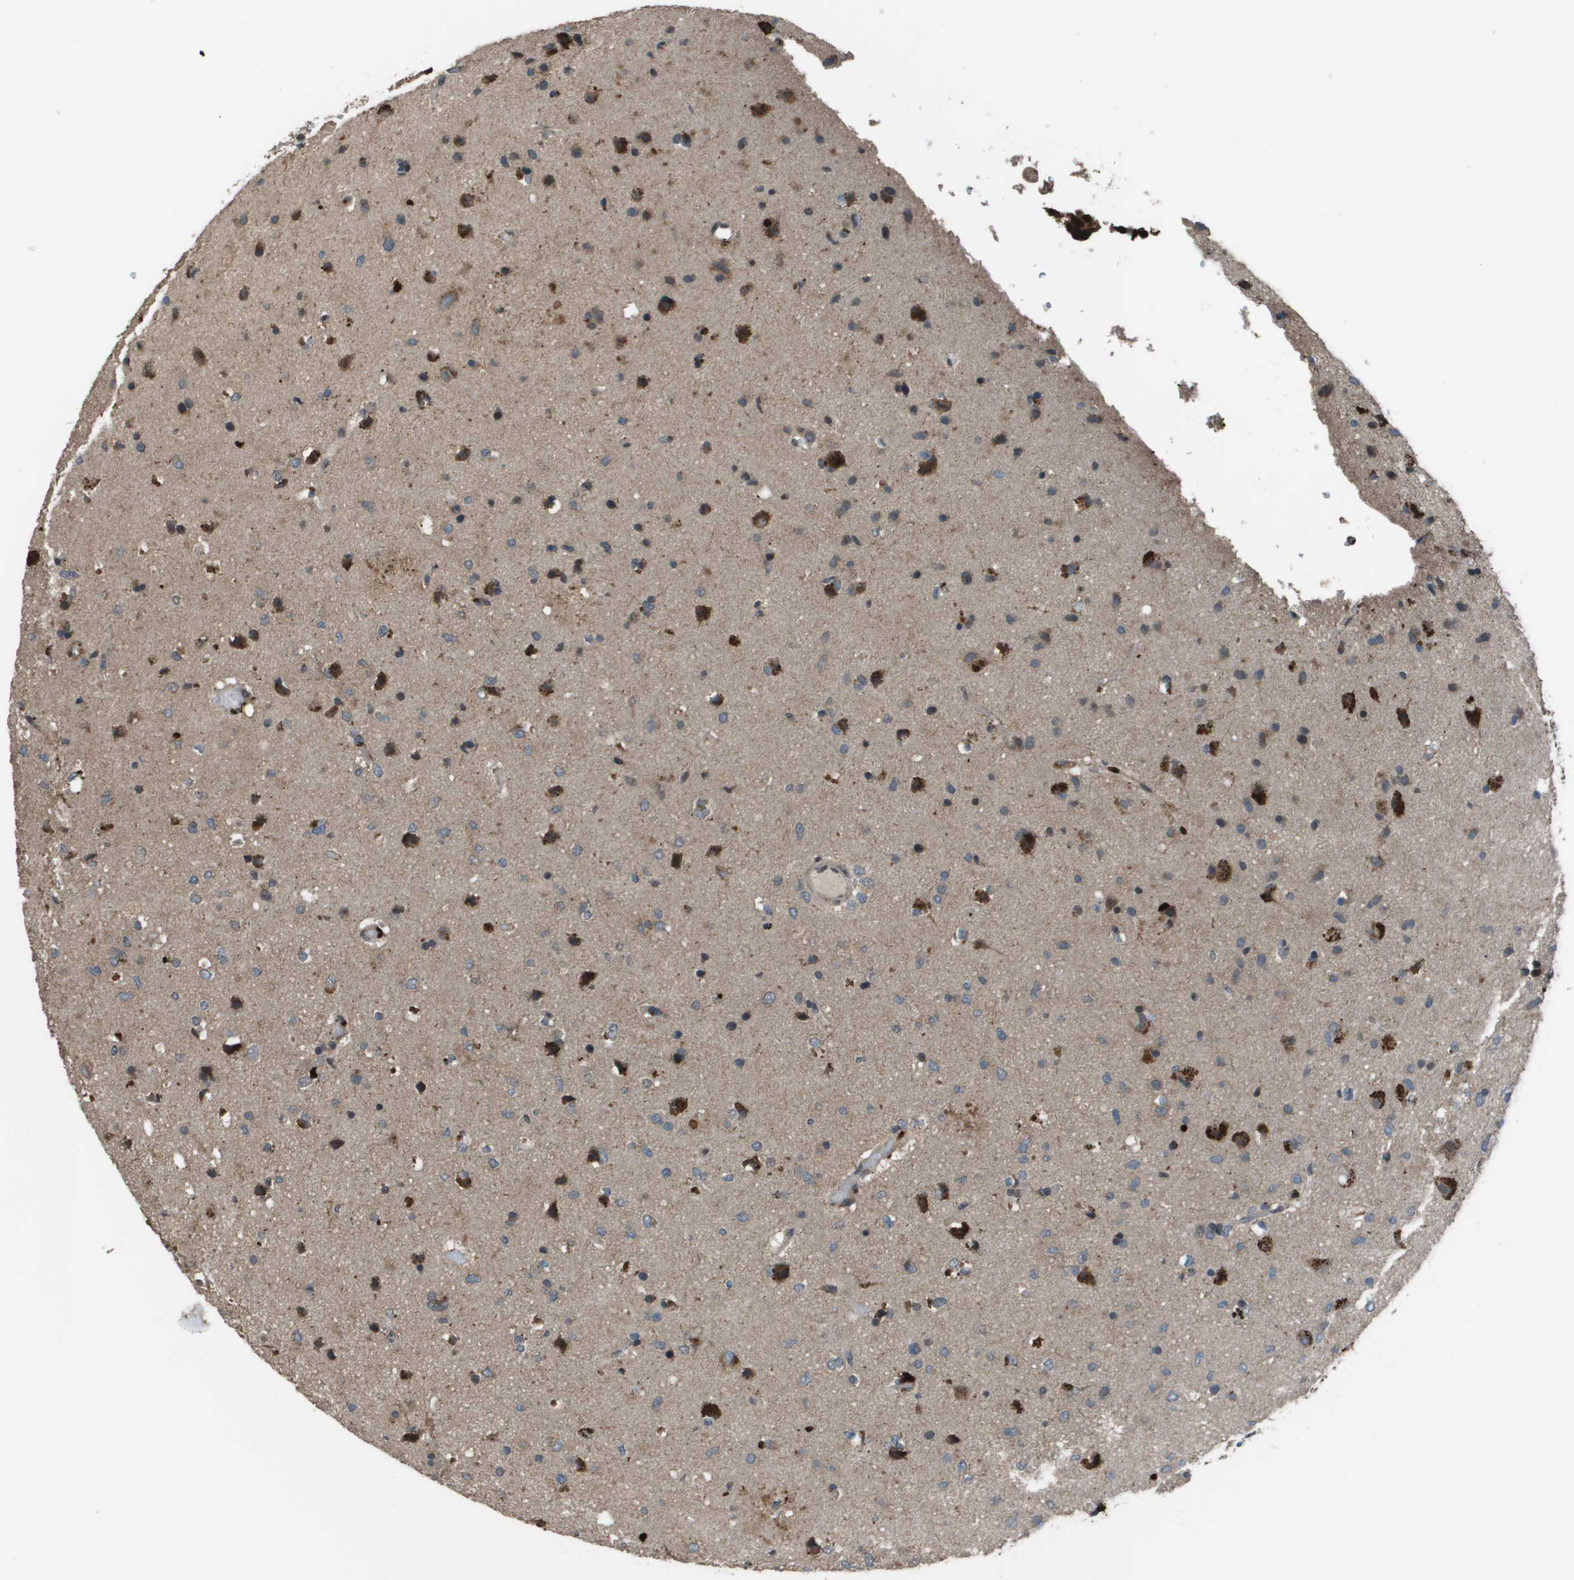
{"staining": {"intensity": "moderate", "quantity": "<25%", "location": "cytoplasmic/membranous"}, "tissue": "glioma", "cell_type": "Tumor cells", "image_type": "cancer", "snomed": [{"axis": "morphology", "description": "Glioma, malignant, Low grade"}, {"axis": "topography", "description": "Brain"}], "caption": "Immunohistochemistry histopathology image of neoplastic tissue: human glioma stained using immunohistochemistry reveals low levels of moderate protein expression localized specifically in the cytoplasmic/membranous of tumor cells, appearing as a cytoplasmic/membranous brown color.", "gene": "GOSR2", "patient": {"sex": "male", "age": 77}}